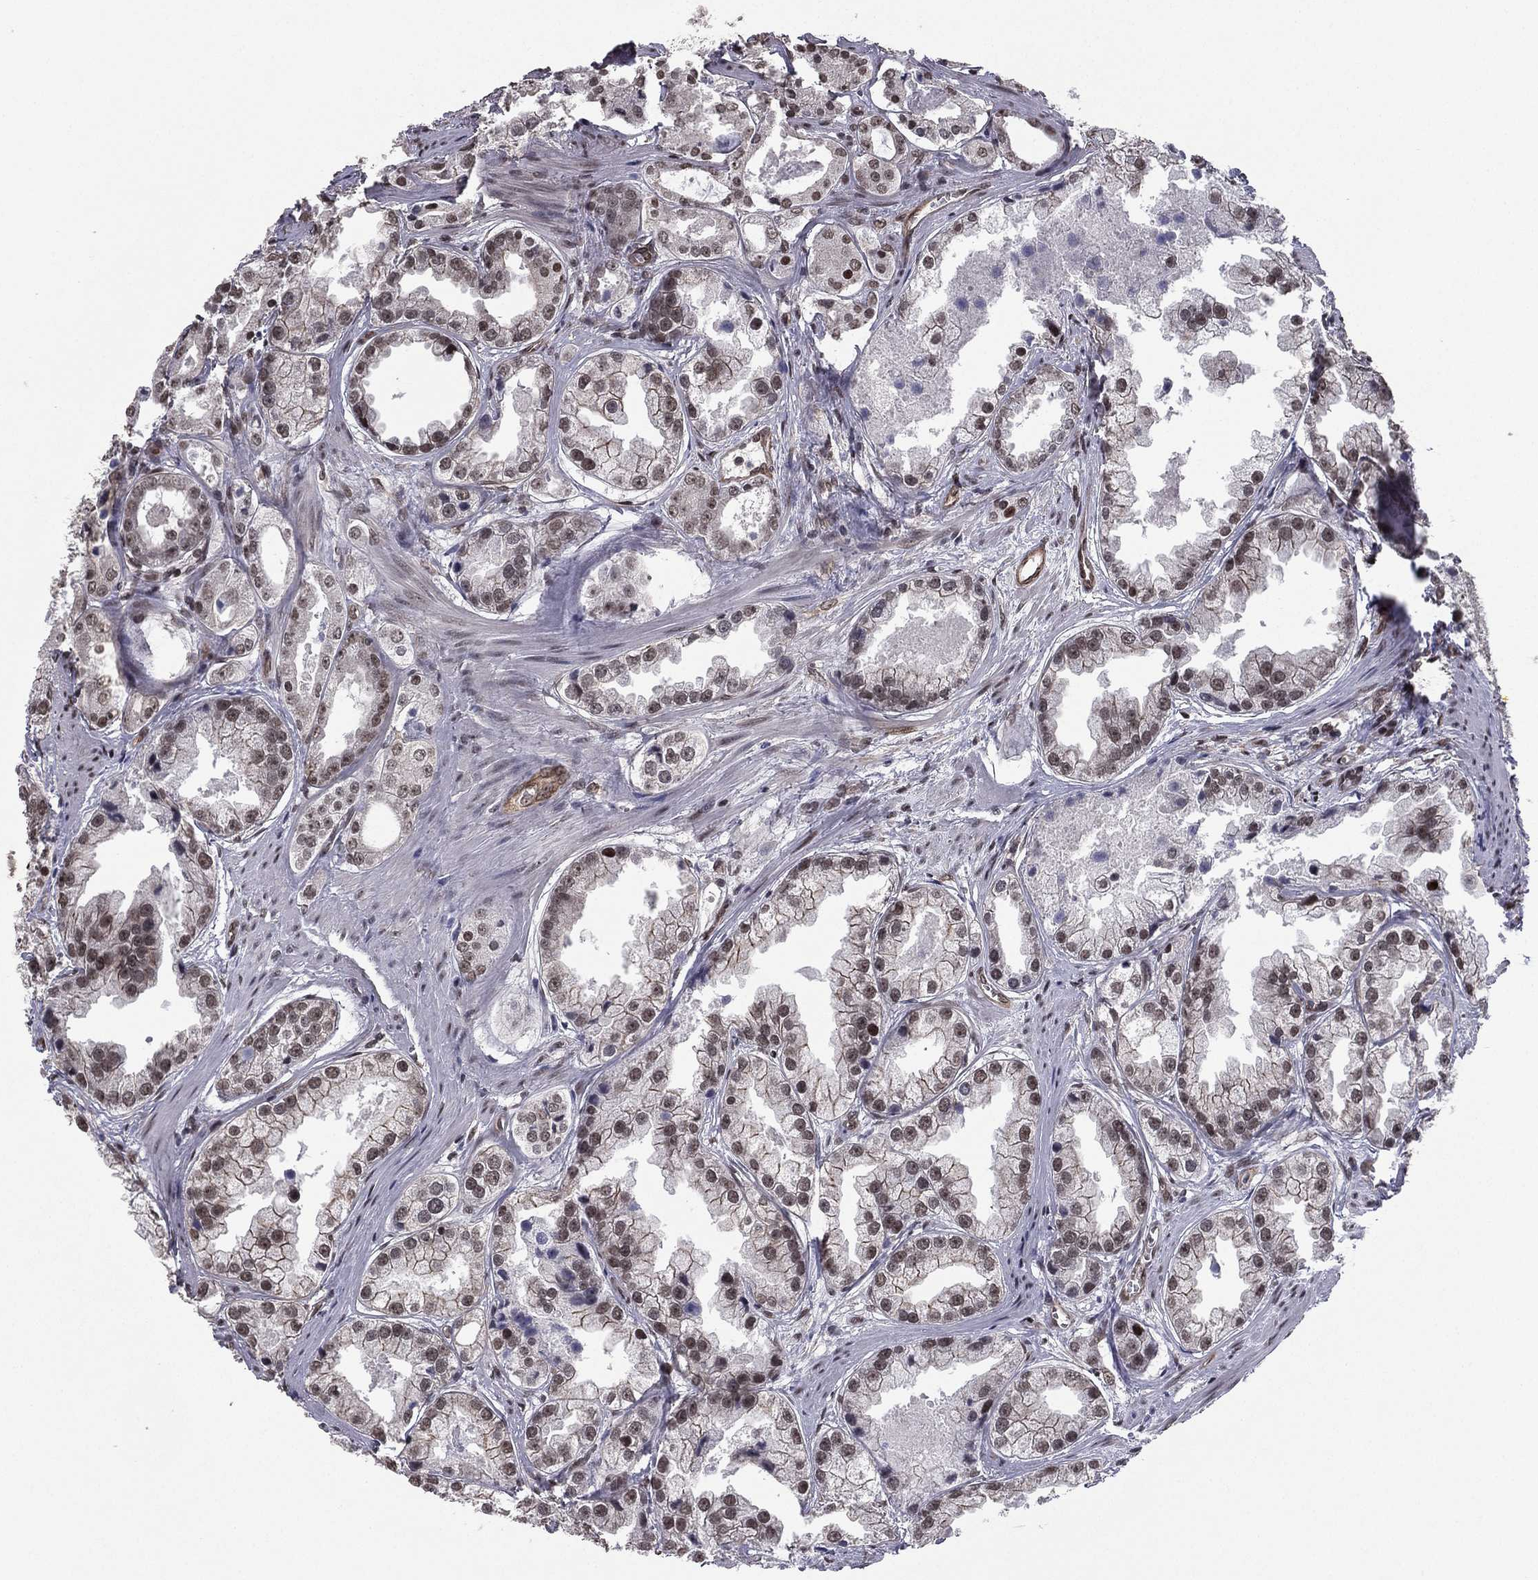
{"staining": {"intensity": "weak", "quantity": "25%-75%", "location": "nuclear"}, "tissue": "prostate cancer", "cell_type": "Tumor cells", "image_type": "cancer", "snomed": [{"axis": "morphology", "description": "Adenocarcinoma, NOS"}, {"axis": "topography", "description": "Prostate"}], "caption": "Immunohistochemical staining of human prostate cancer shows low levels of weak nuclear protein staining in about 25%-75% of tumor cells.", "gene": "RARB", "patient": {"sex": "male", "age": 61}}